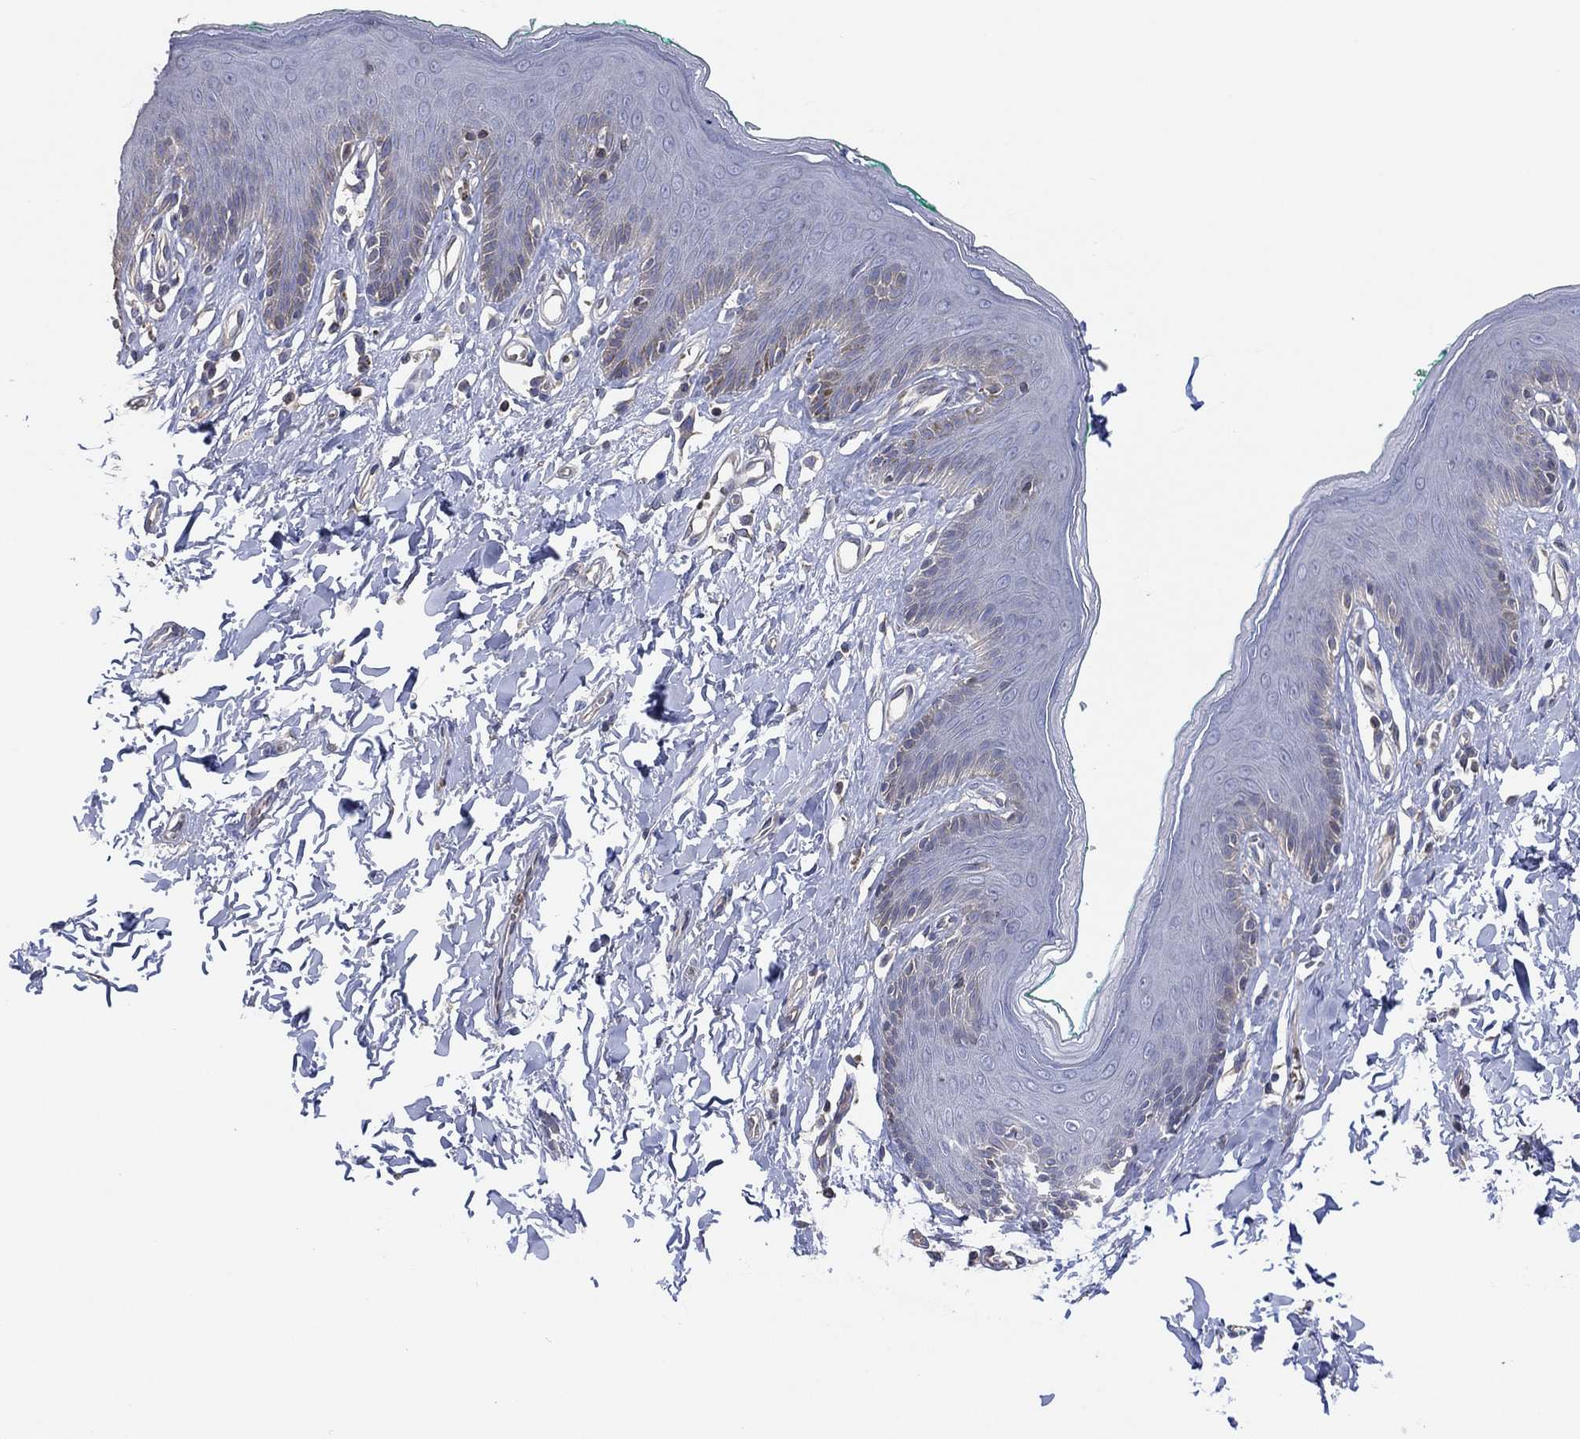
{"staining": {"intensity": "negative", "quantity": "none", "location": "none"}, "tissue": "skin", "cell_type": "Epidermal cells", "image_type": "normal", "snomed": [{"axis": "morphology", "description": "Normal tissue, NOS"}, {"axis": "topography", "description": "Vulva"}], "caption": "DAB immunohistochemical staining of benign skin reveals no significant positivity in epidermal cells. (Brightfield microscopy of DAB (3,3'-diaminobenzidine) immunohistochemistry (IHC) at high magnification).", "gene": "CFTR", "patient": {"sex": "female", "age": 66}}